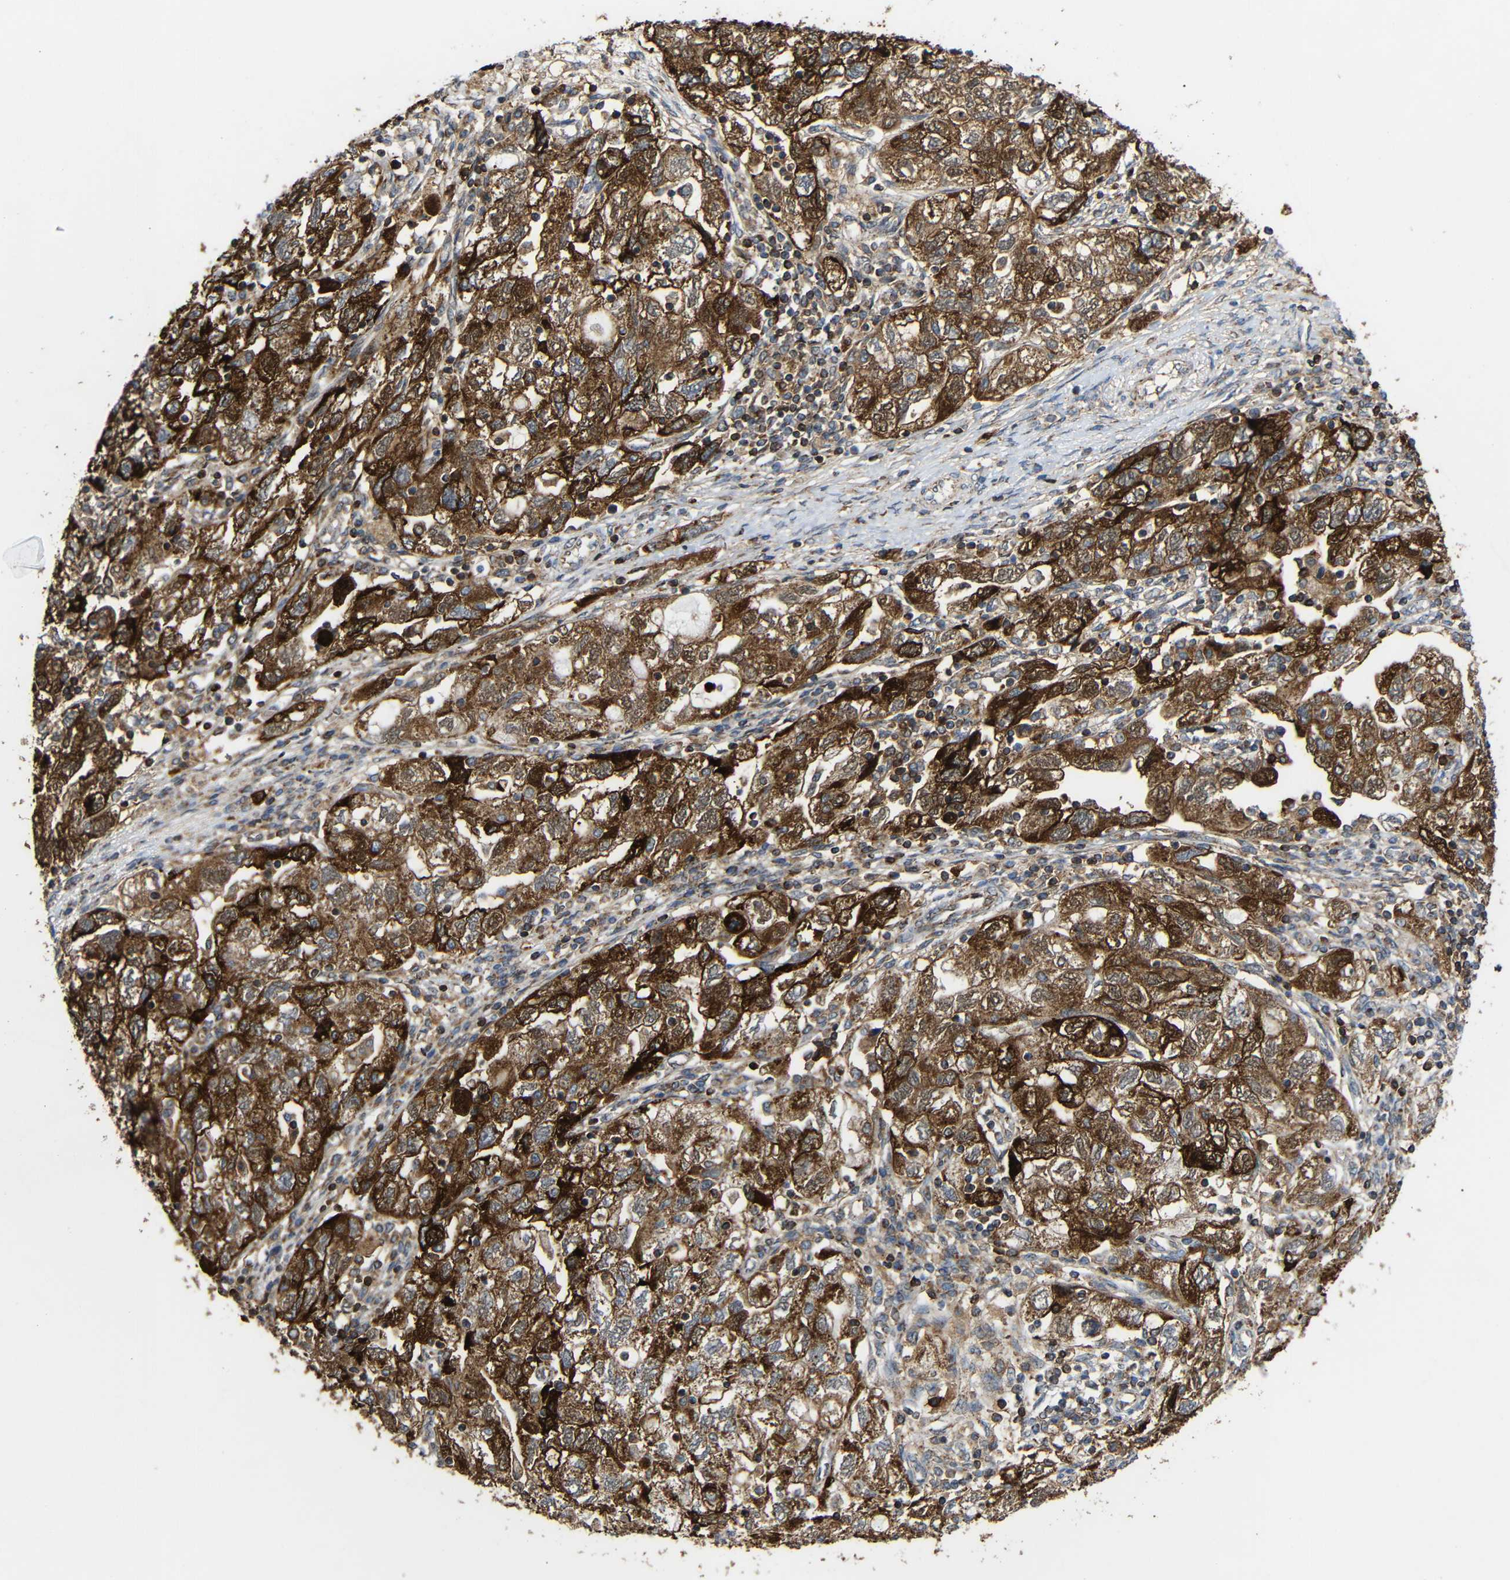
{"staining": {"intensity": "strong", "quantity": ">75%", "location": "cytoplasmic/membranous"}, "tissue": "ovarian cancer", "cell_type": "Tumor cells", "image_type": "cancer", "snomed": [{"axis": "morphology", "description": "Carcinoma, NOS"}, {"axis": "morphology", "description": "Cystadenocarcinoma, serous, NOS"}, {"axis": "topography", "description": "Ovary"}], "caption": "Protein positivity by IHC reveals strong cytoplasmic/membranous staining in about >75% of tumor cells in serous cystadenocarcinoma (ovarian). (DAB IHC, brown staining for protein, blue staining for nuclei).", "gene": "C1GALT1", "patient": {"sex": "female", "age": 69}}